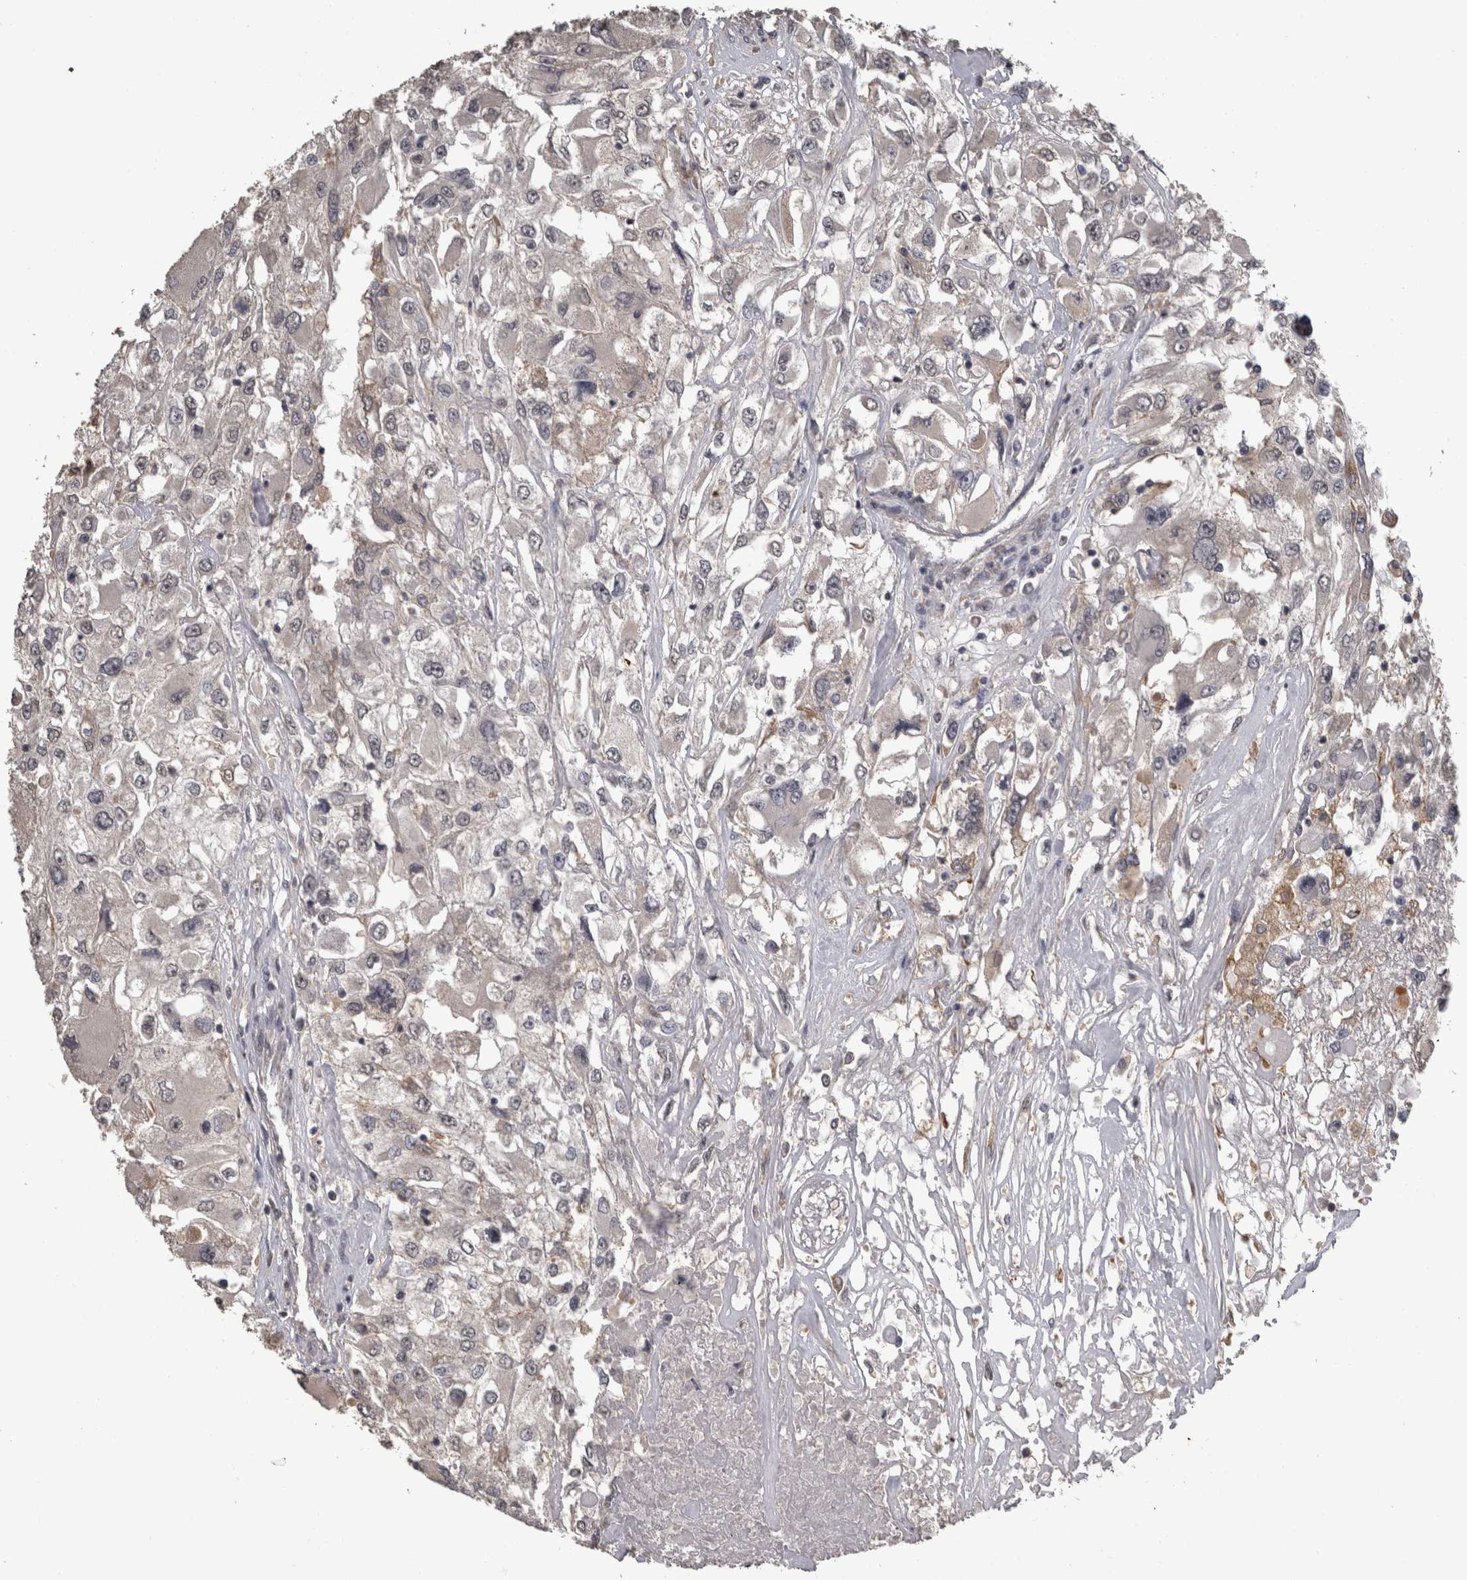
{"staining": {"intensity": "negative", "quantity": "none", "location": "none"}, "tissue": "renal cancer", "cell_type": "Tumor cells", "image_type": "cancer", "snomed": [{"axis": "morphology", "description": "Adenocarcinoma, NOS"}, {"axis": "topography", "description": "Kidney"}], "caption": "Photomicrograph shows no protein expression in tumor cells of adenocarcinoma (renal) tissue.", "gene": "PIK3AP1", "patient": {"sex": "female", "age": 52}}